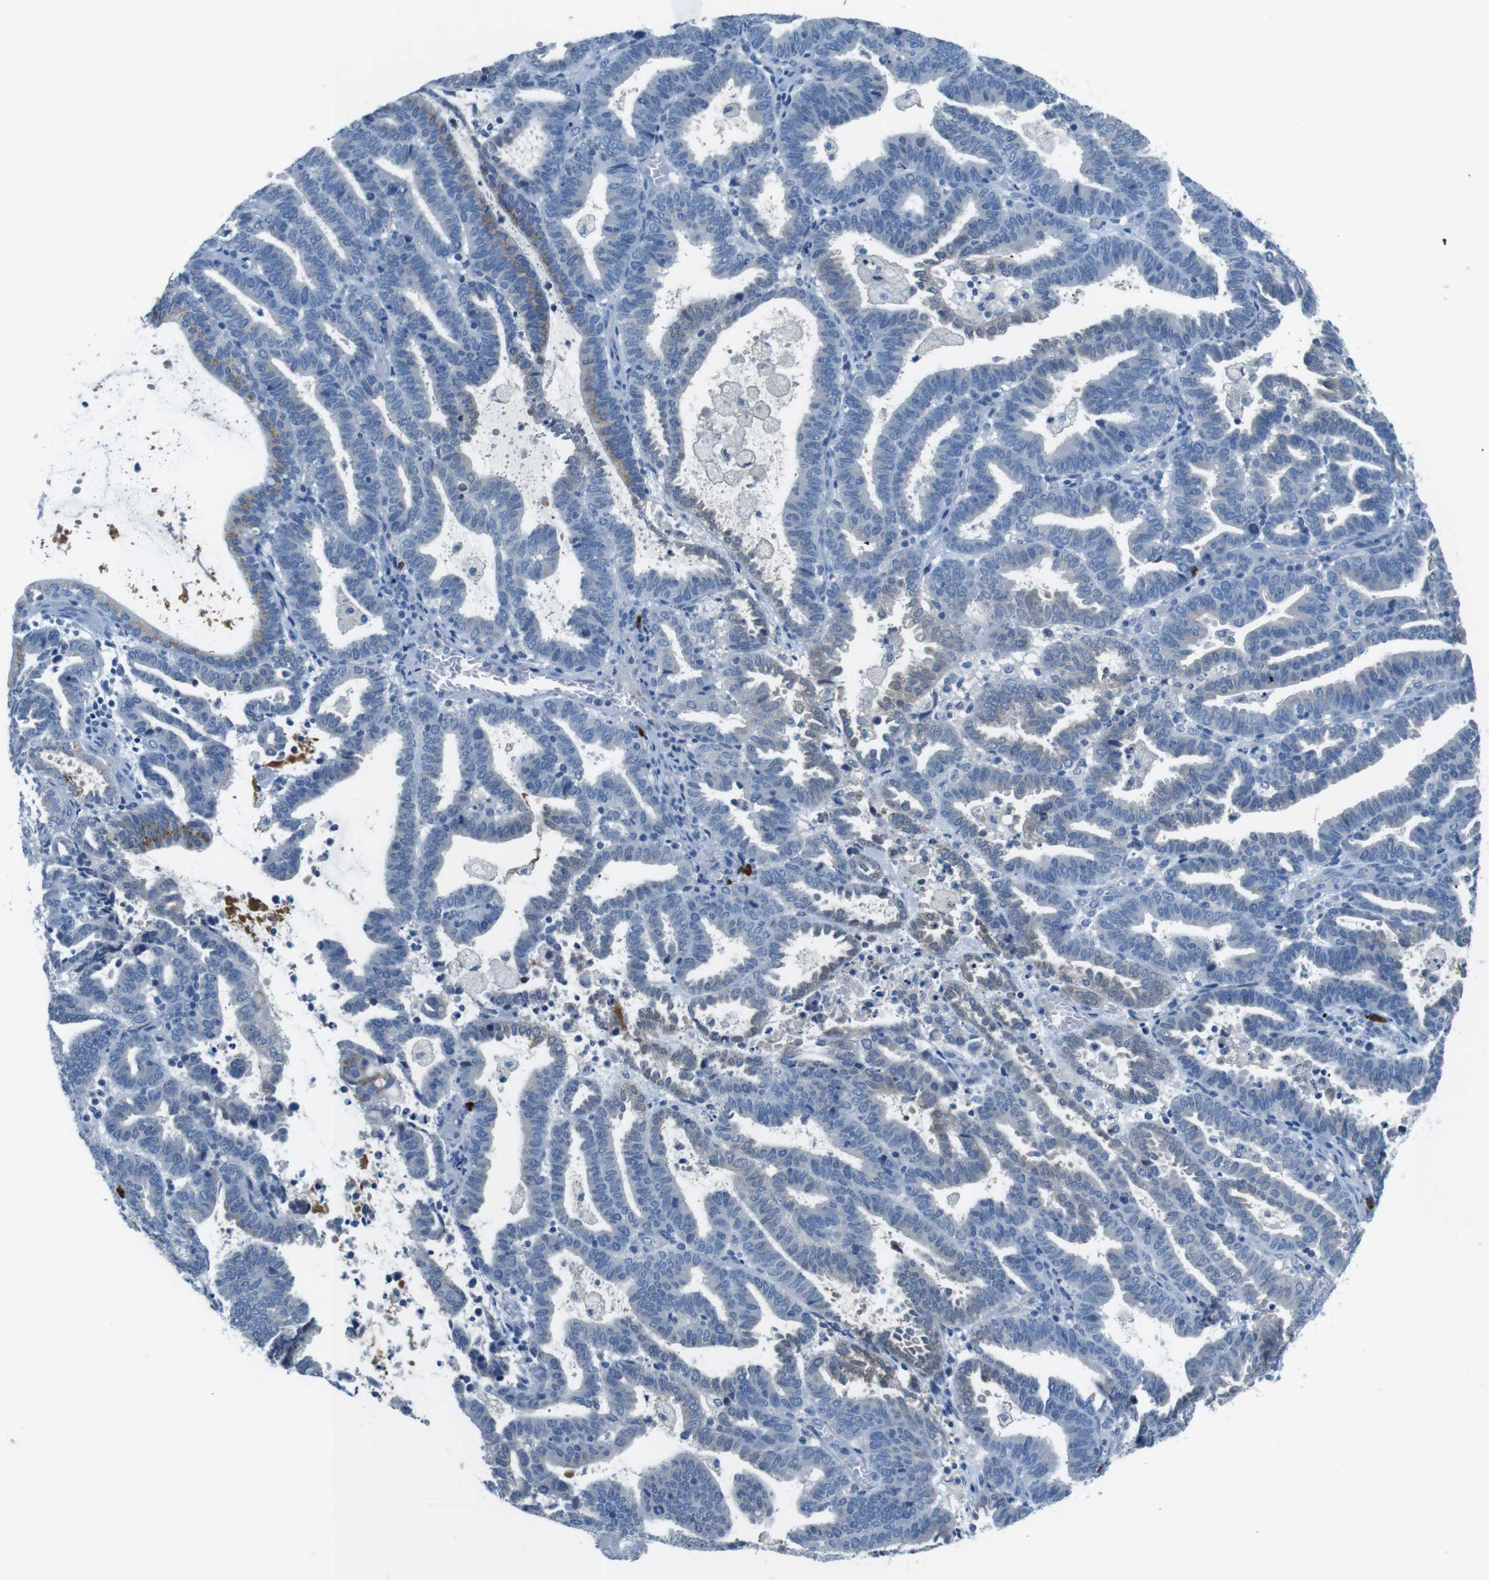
{"staining": {"intensity": "negative", "quantity": "none", "location": "none"}, "tissue": "endometrial cancer", "cell_type": "Tumor cells", "image_type": "cancer", "snomed": [{"axis": "morphology", "description": "Adenocarcinoma, NOS"}, {"axis": "topography", "description": "Uterus"}], "caption": "The photomicrograph demonstrates no staining of tumor cells in endometrial cancer.", "gene": "SLC35A3", "patient": {"sex": "female", "age": 83}}